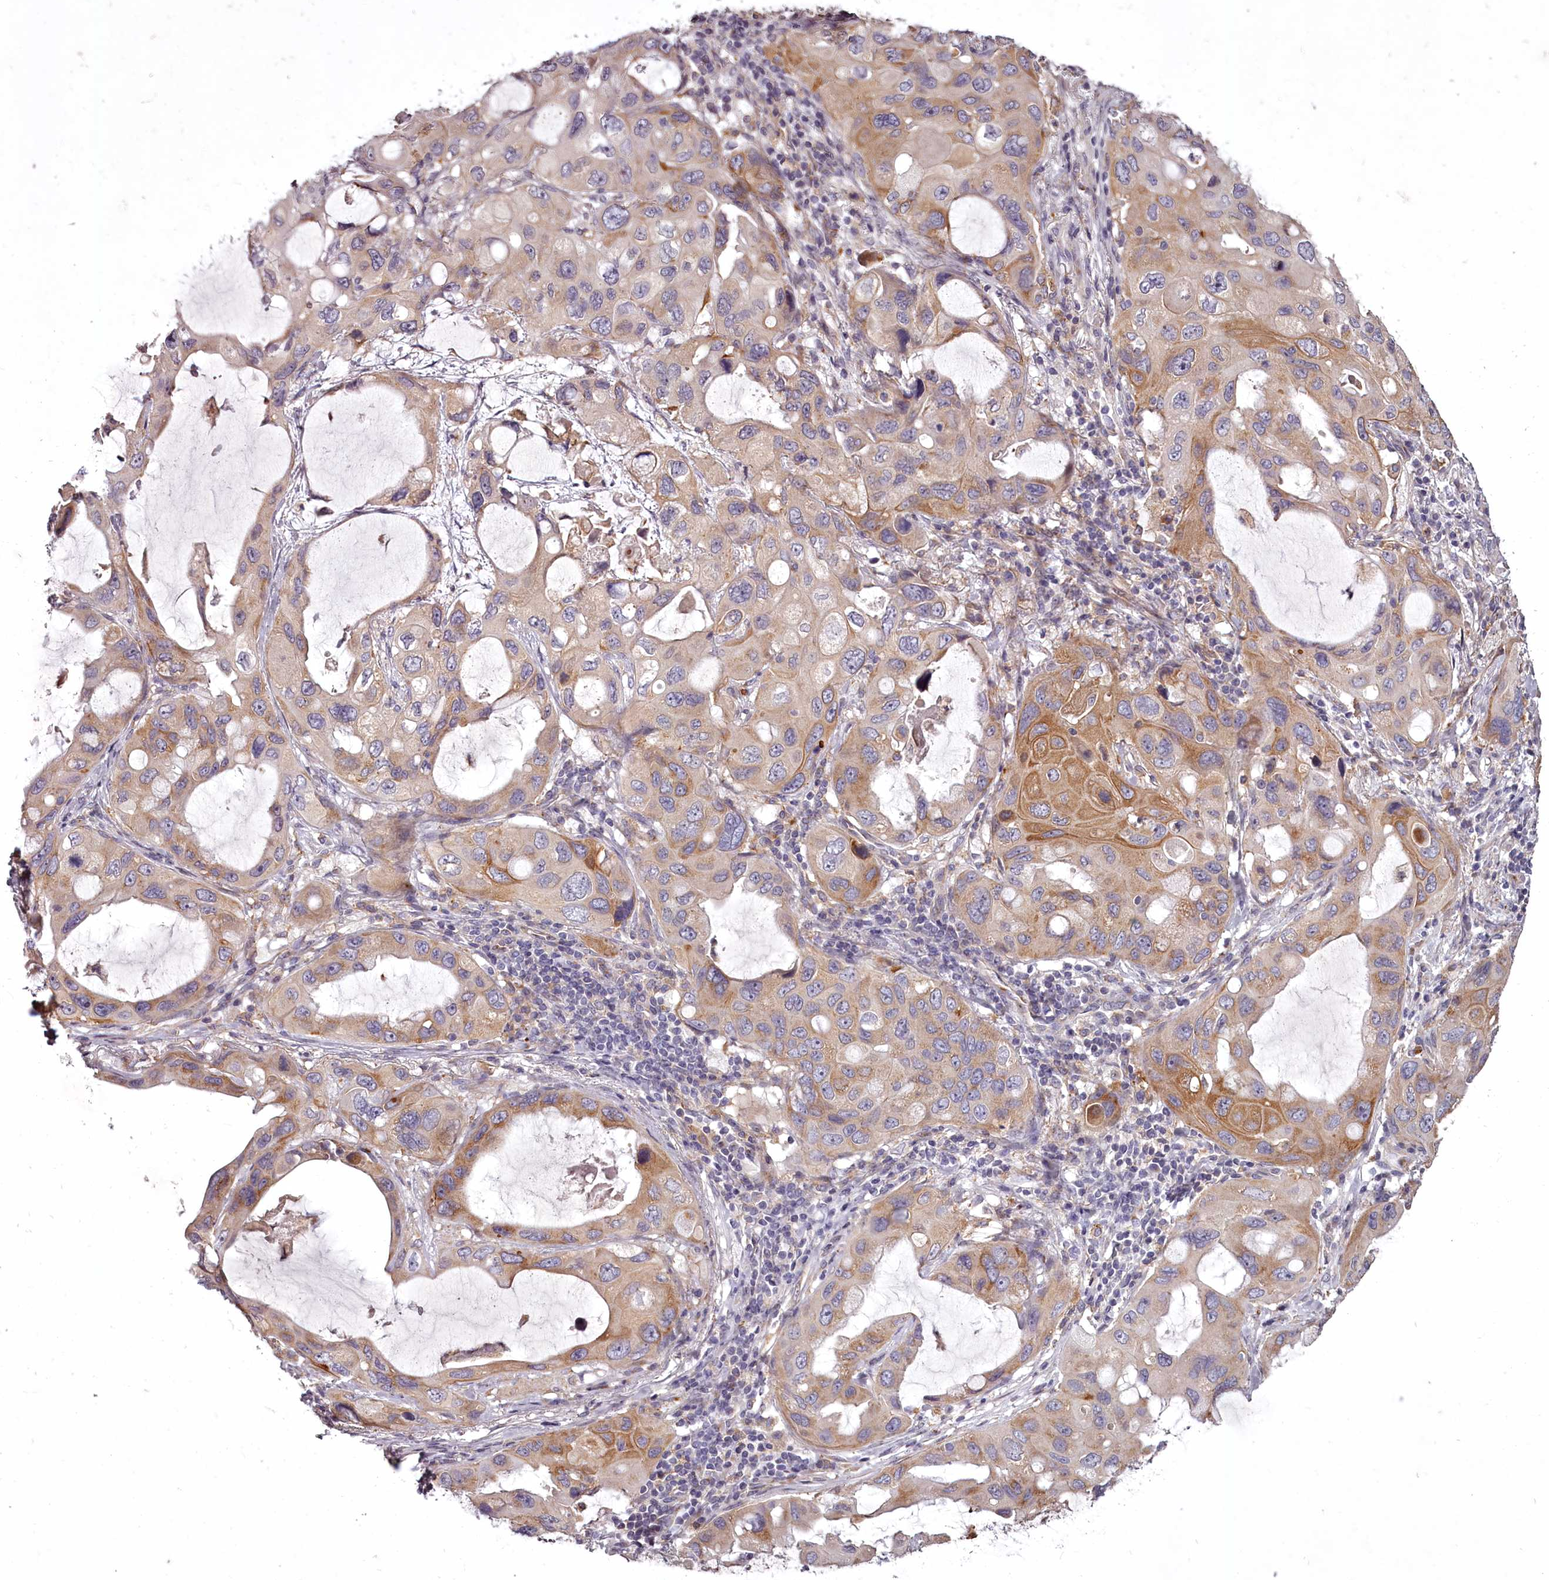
{"staining": {"intensity": "moderate", "quantity": ">75%", "location": "cytoplasmic/membranous"}, "tissue": "lung cancer", "cell_type": "Tumor cells", "image_type": "cancer", "snomed": [{"axis": "morphology", "description": "Squamous cell carcinoma, NOS"}, {"axis": "topography", "description": "Lung"}], "caption": "Immunohistochemical staining of lung squamous cell carcinoma displays medium levels of moderate cytoplasmic/membranous protein staining in approximately >75% of tumor cells. (DAB (3,3'-diaminobenzidine) IHC with brightfield microscopy, high magnification).", "gene": "STX6", "patient": {"sex": "female", "age": 73}}